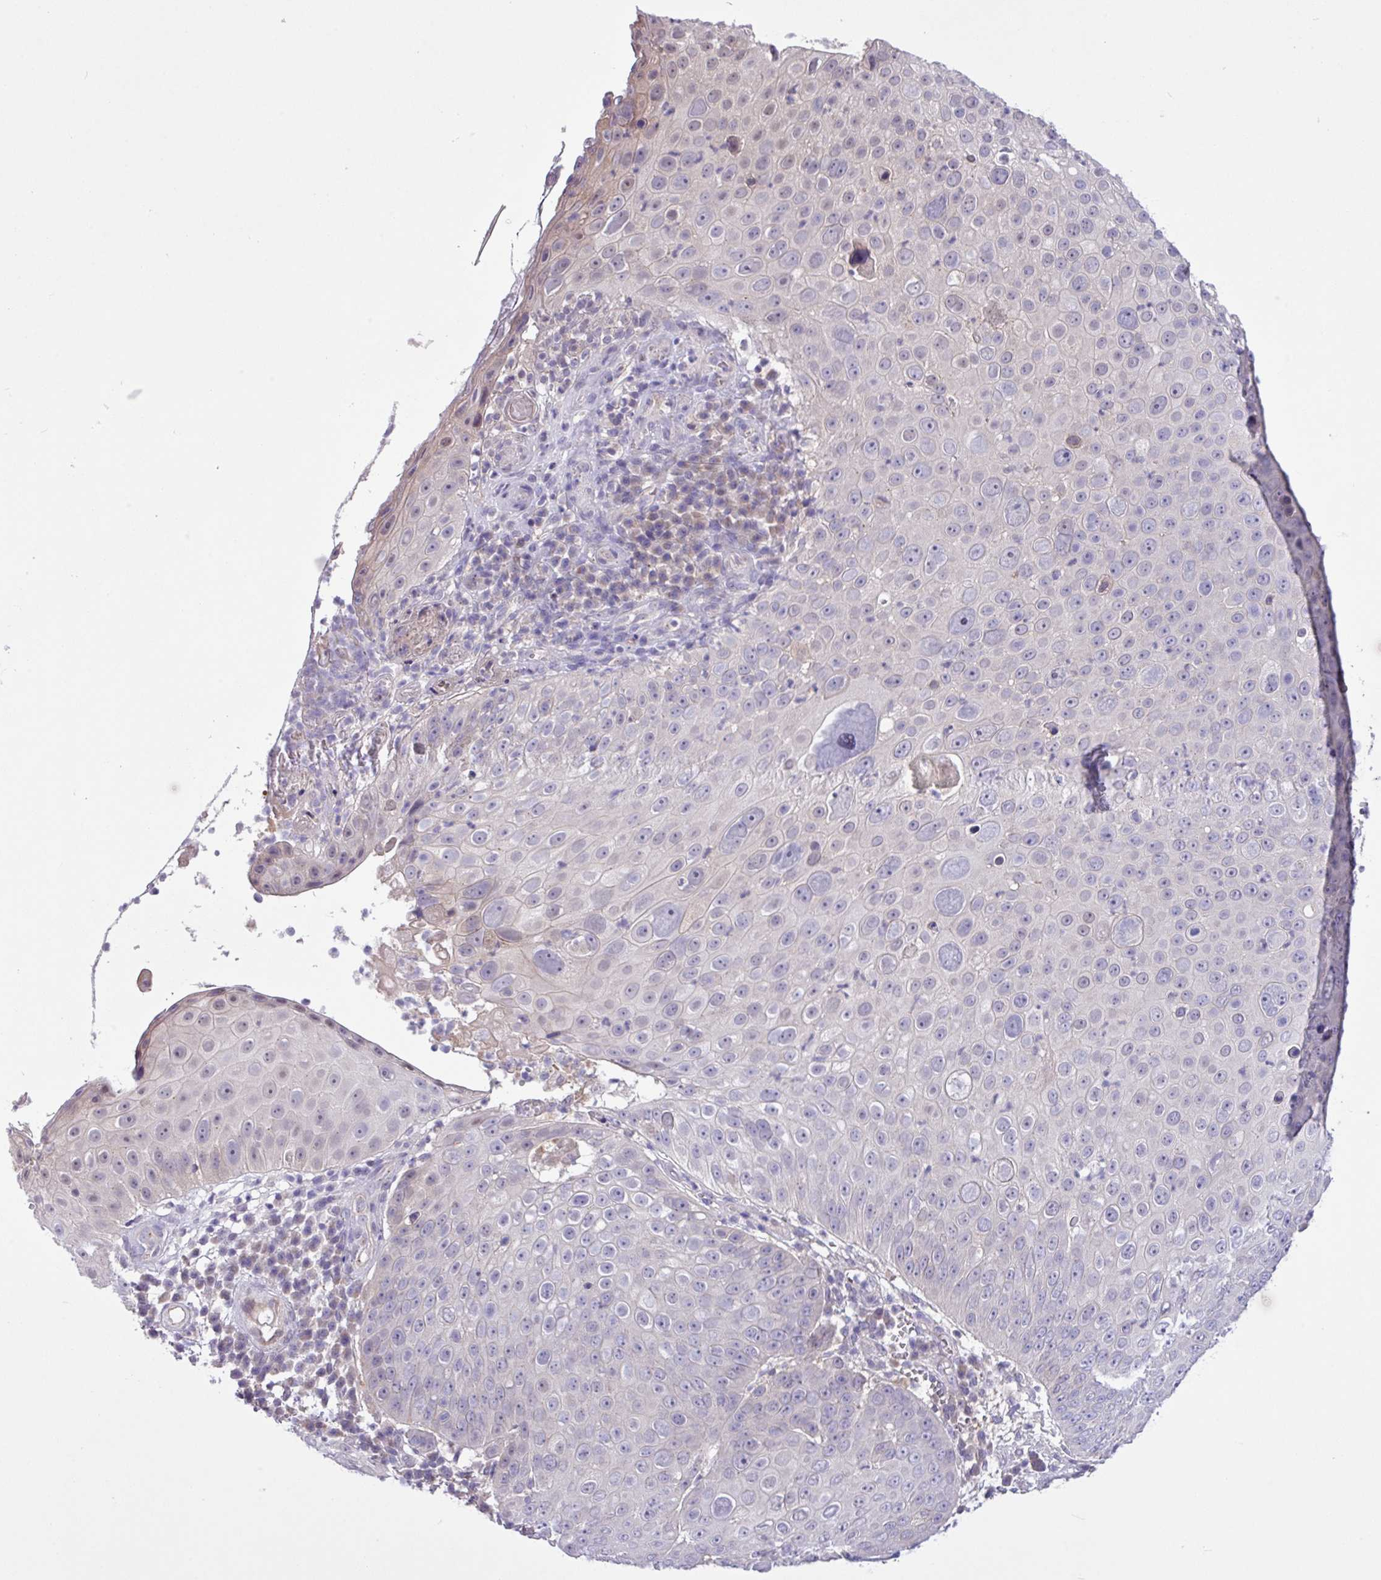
{"staining": {"intensity": "negative", "quantity": "none", "location": "none"}, "tissue": "skin cancer", "cell_type": "Tumor cells", "image_type": "cancer", "snomed": [{"axis": "morphology", "description": "Squamous cell carcinoma, NOS"}, {"axis": "topography", "description": "Skin"}], "caption": "Tumor cells show no significant protein expression in skin cancer.", "gene": "SPINK8", "patient": {"sex": "male", "age": 71}}